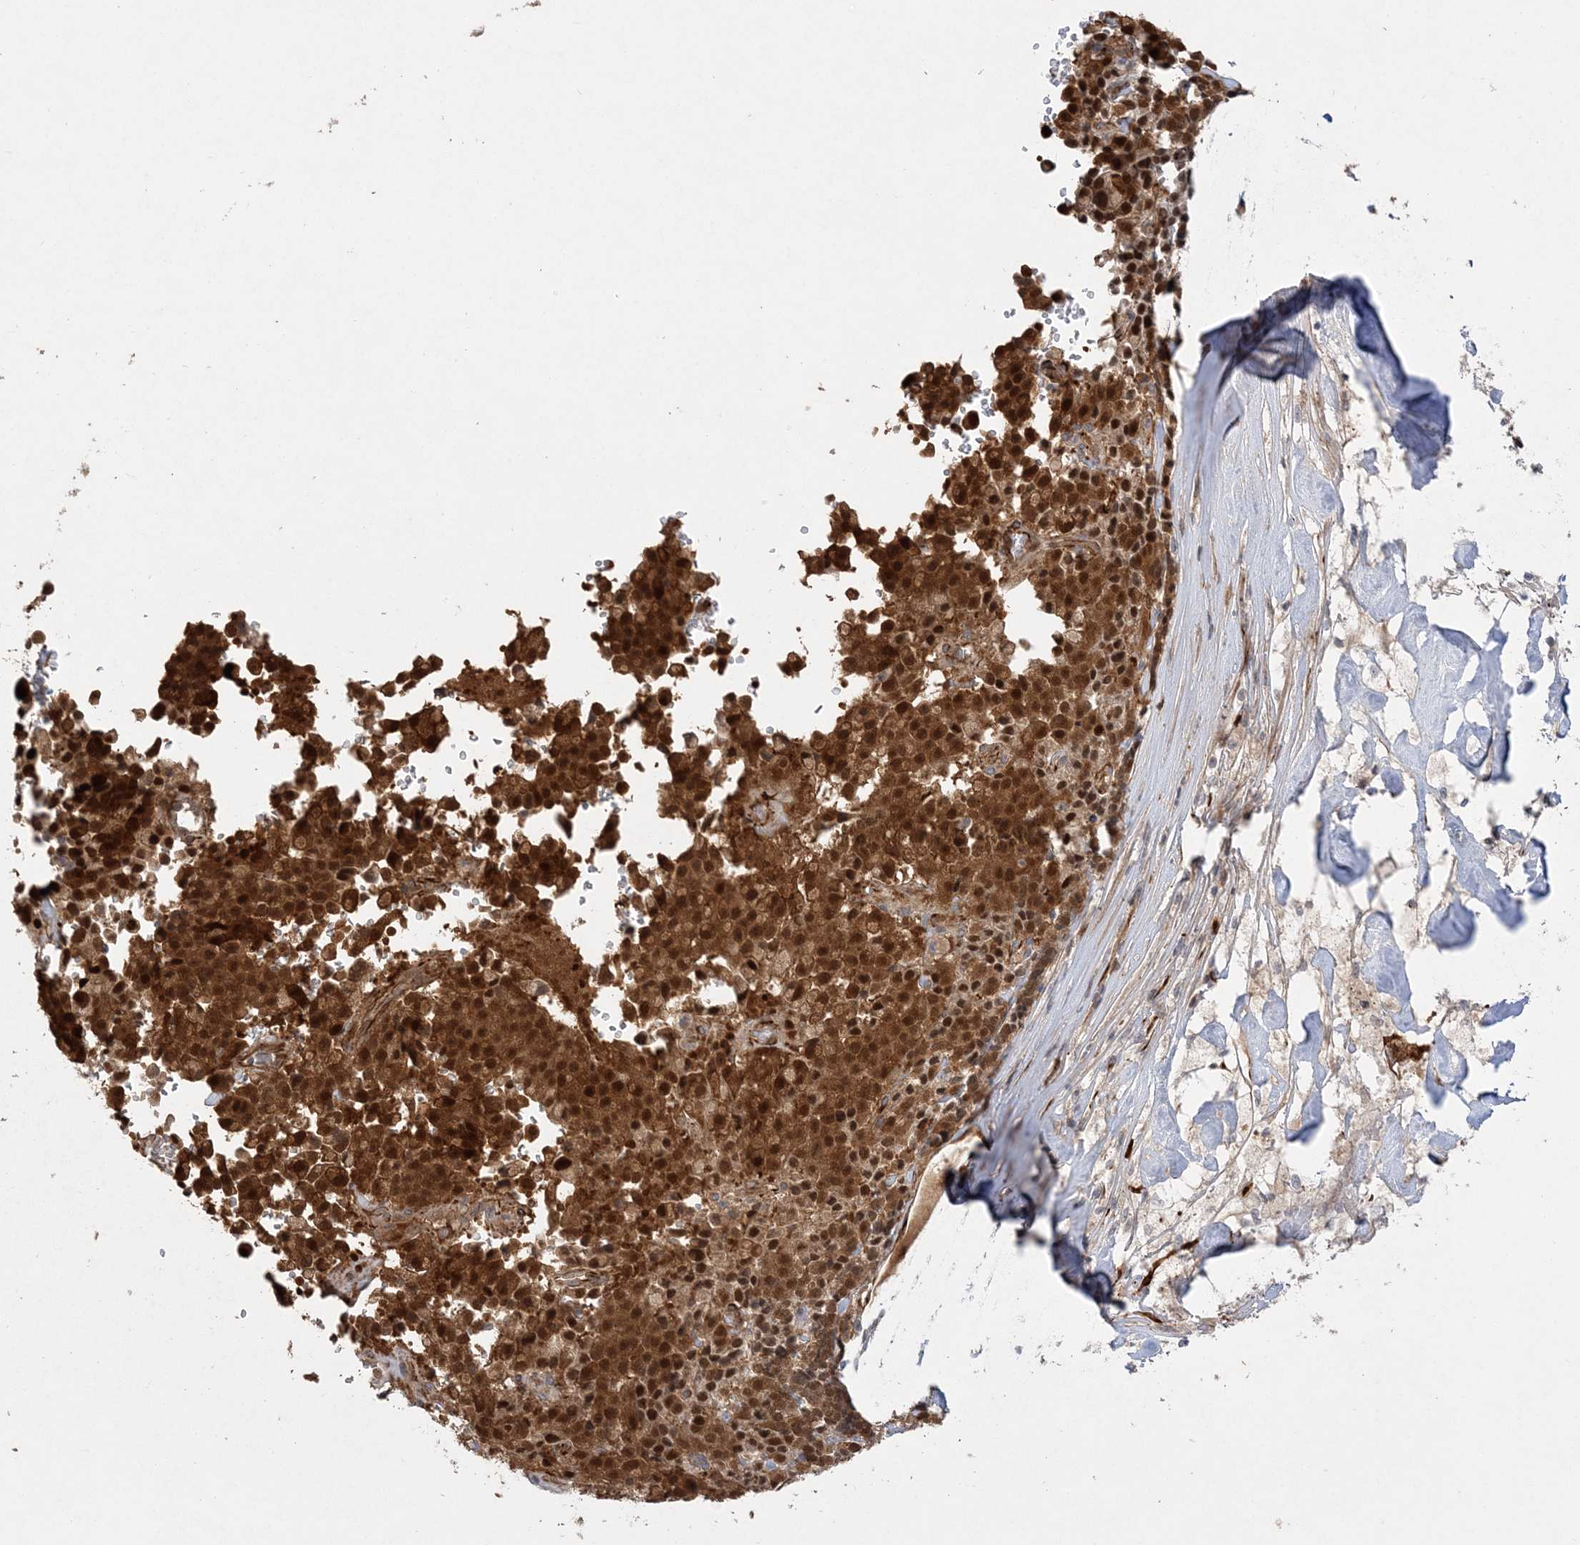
{"staining": {"intensity": "strong", "quantity": ">75%", "location": "cytoplasmic/membranous,nuclear"}, "tissue": "pancreatic cancer", "cell_type": "Tumor cells", "image_type": "cancer", "snomed": [{"axis": "morphology", "description": "Adenocarcinoma, NOS"}, {"axis": "topography", "description": "Pancreas"}], "caption": "Pancreatic cancer tissue demonstrates strong cytoplasmic/membranous and nuclear positivity in about >75% of tumor cells, visualized by immunohistochemistry. Immunohistochemistry (ihc) stains the protein of interest in brown and the nuclei are stained blue.", "gene": "INPP1", "patient": {"sex": "male", "age": 65}}